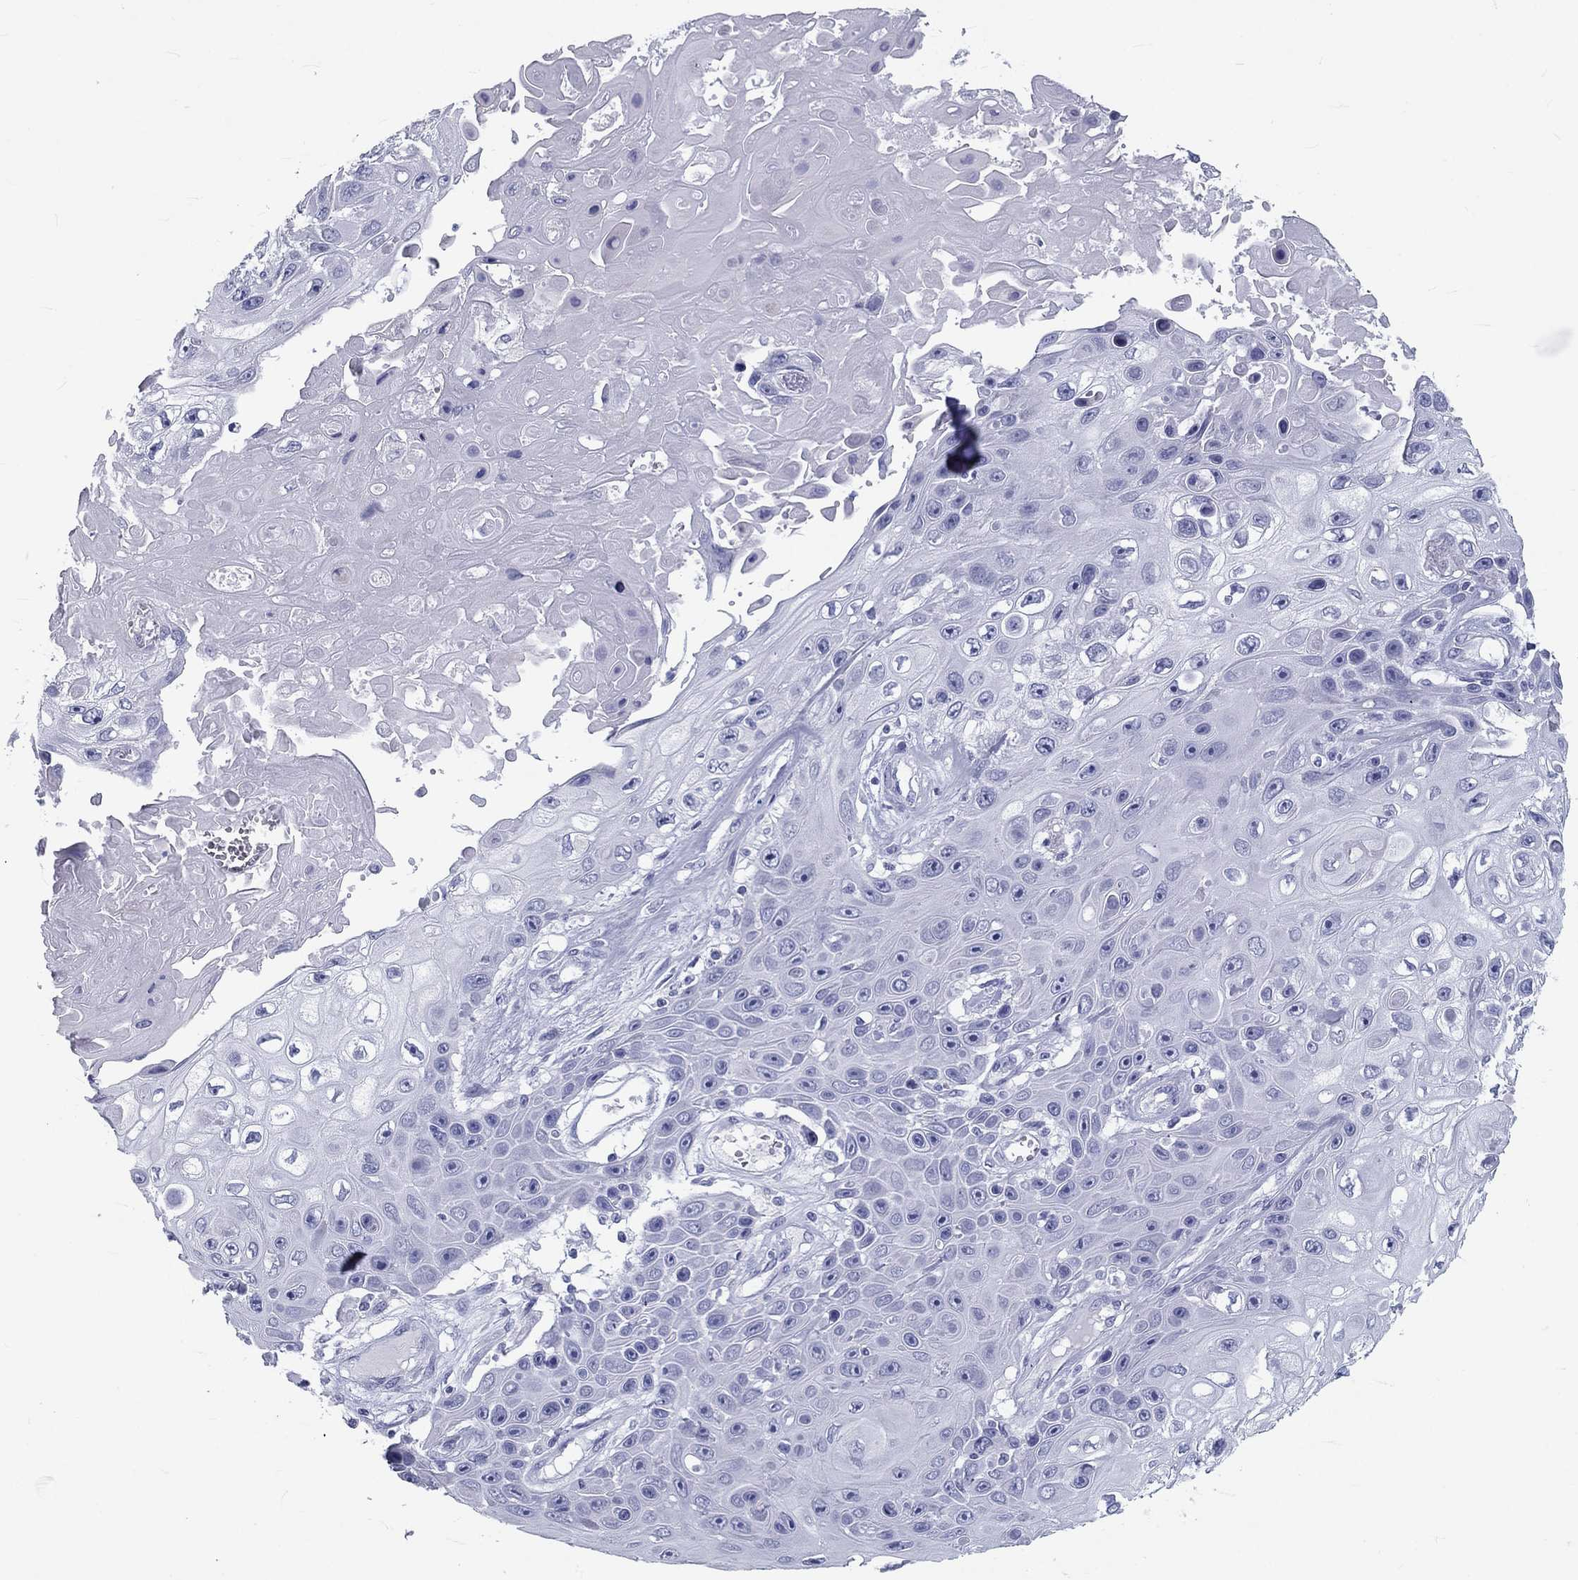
{"staining": {"intensity": "negative", "quantity": "none", "location": "none"}, "tissue": "skin cancer", "cell_type": "Tumor cells", "image_type": "cancer", "snomed": [{"axis": "morphology", "description": "Squamous cell carcinoma, NOS"}, {"axis": "topography", "description": "Skin"}], "caption": "The IHC photomicrograph has no significant staining in tumor cells of skin cancer tissue. Brightfield microscopy of immunohistochemistry stained with DAB (3,3'-diaminobenzidine) (brown) and hematoxylin (blue), captured at high magnification.", "gene": "DNALI1", "patient": {"sex": "male", "age": 82}}